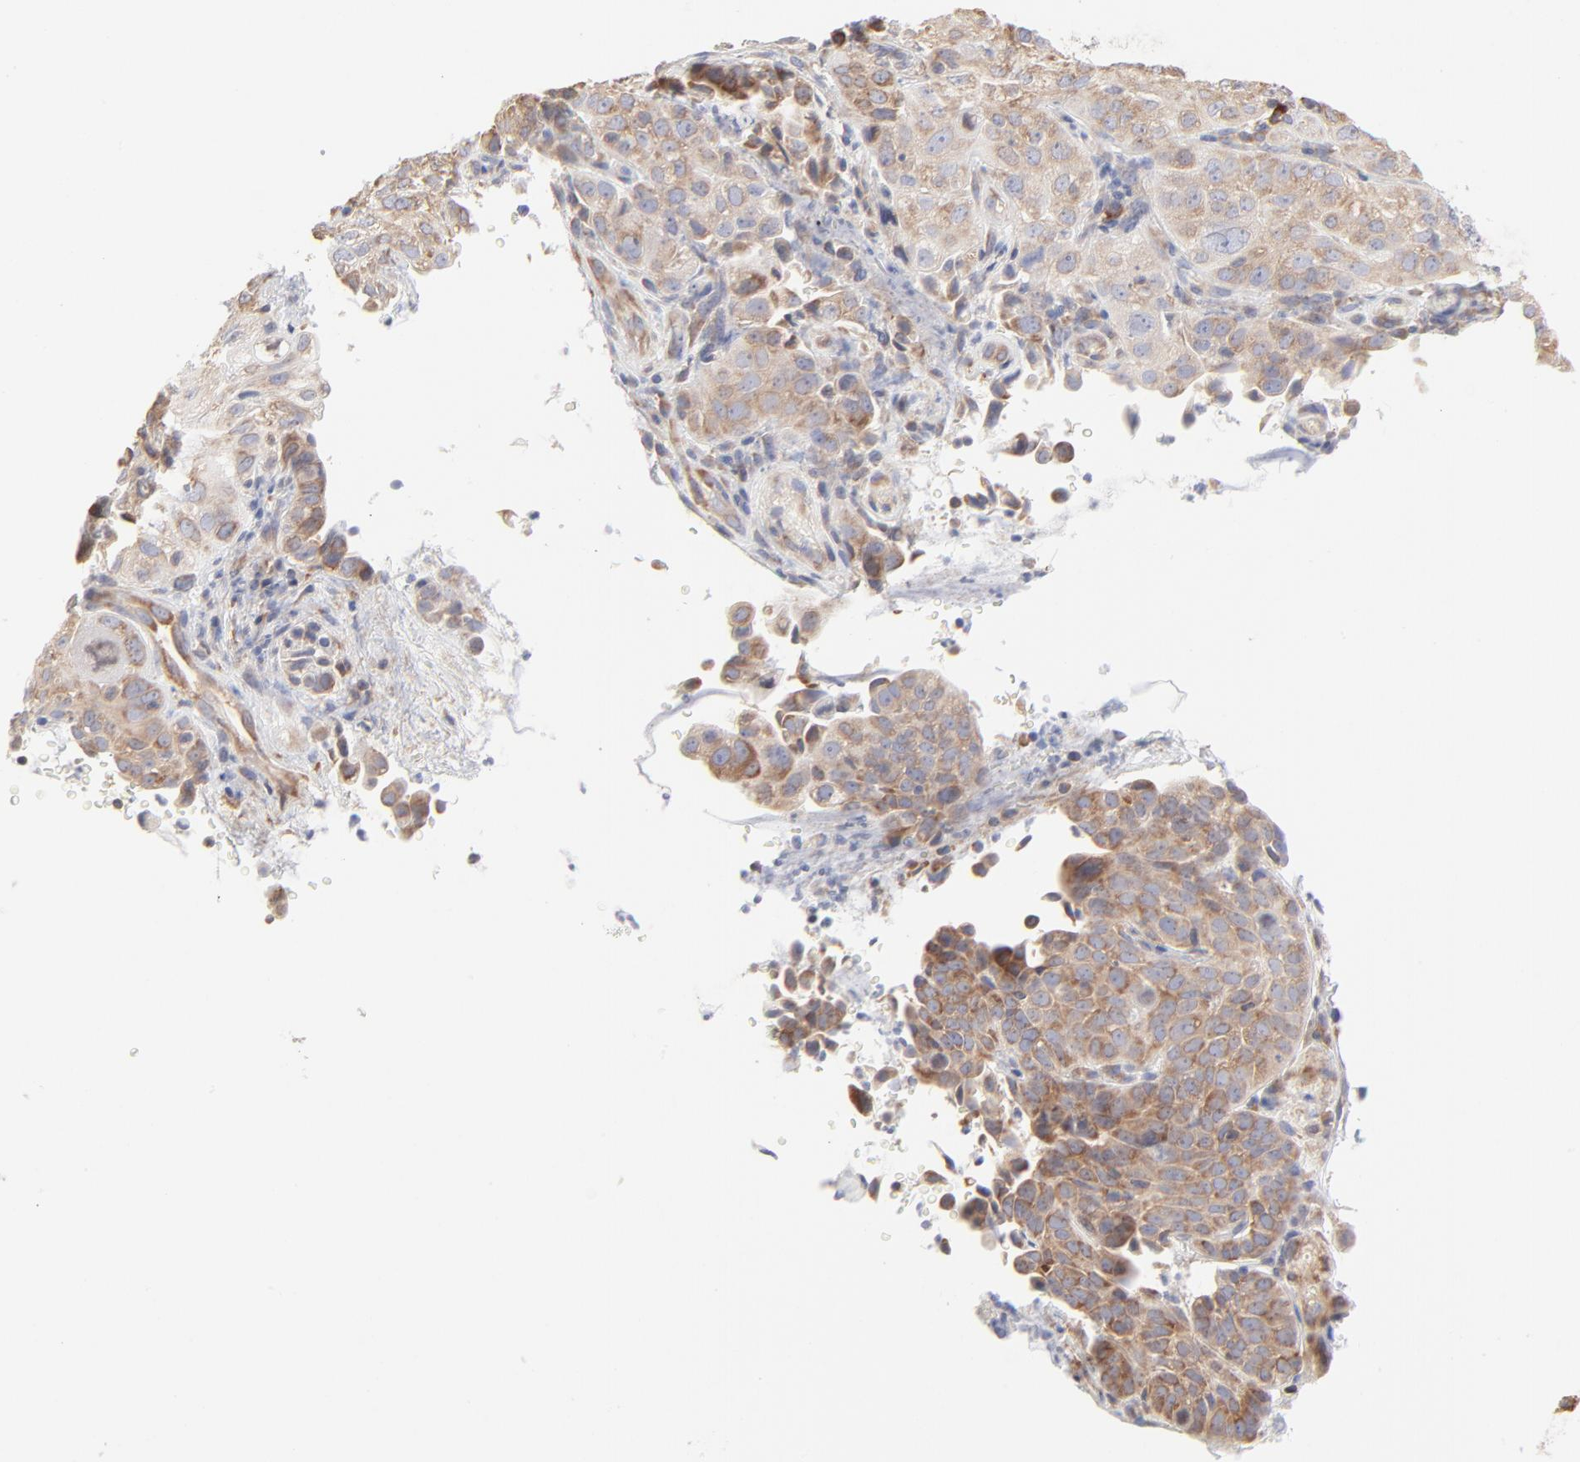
{"staining": {"intensity": "moderate", "quantity": ">75%", "location": "cytoplasmic/membranous"}, "tissue": "cervical cancer", "cell_type": "Tumor cells", "image_type": "cancer", "snomed": [{"axis": "morphology", "description": "Squamous cell carcinoma, NOS"}, {"axis": "topography", "description": "Cervix"}], "caption": "An immunohistochemistry histopathology image of tumor tissue is shown. Protein staining in brown labels moderate cytoplasmic/membranous positivity in cervical squamous cell carcinoma within tumor cells. Nuclei are stained in blue.", "gene": "RPS21", "patient": {"sex": "female", "age": 38}}